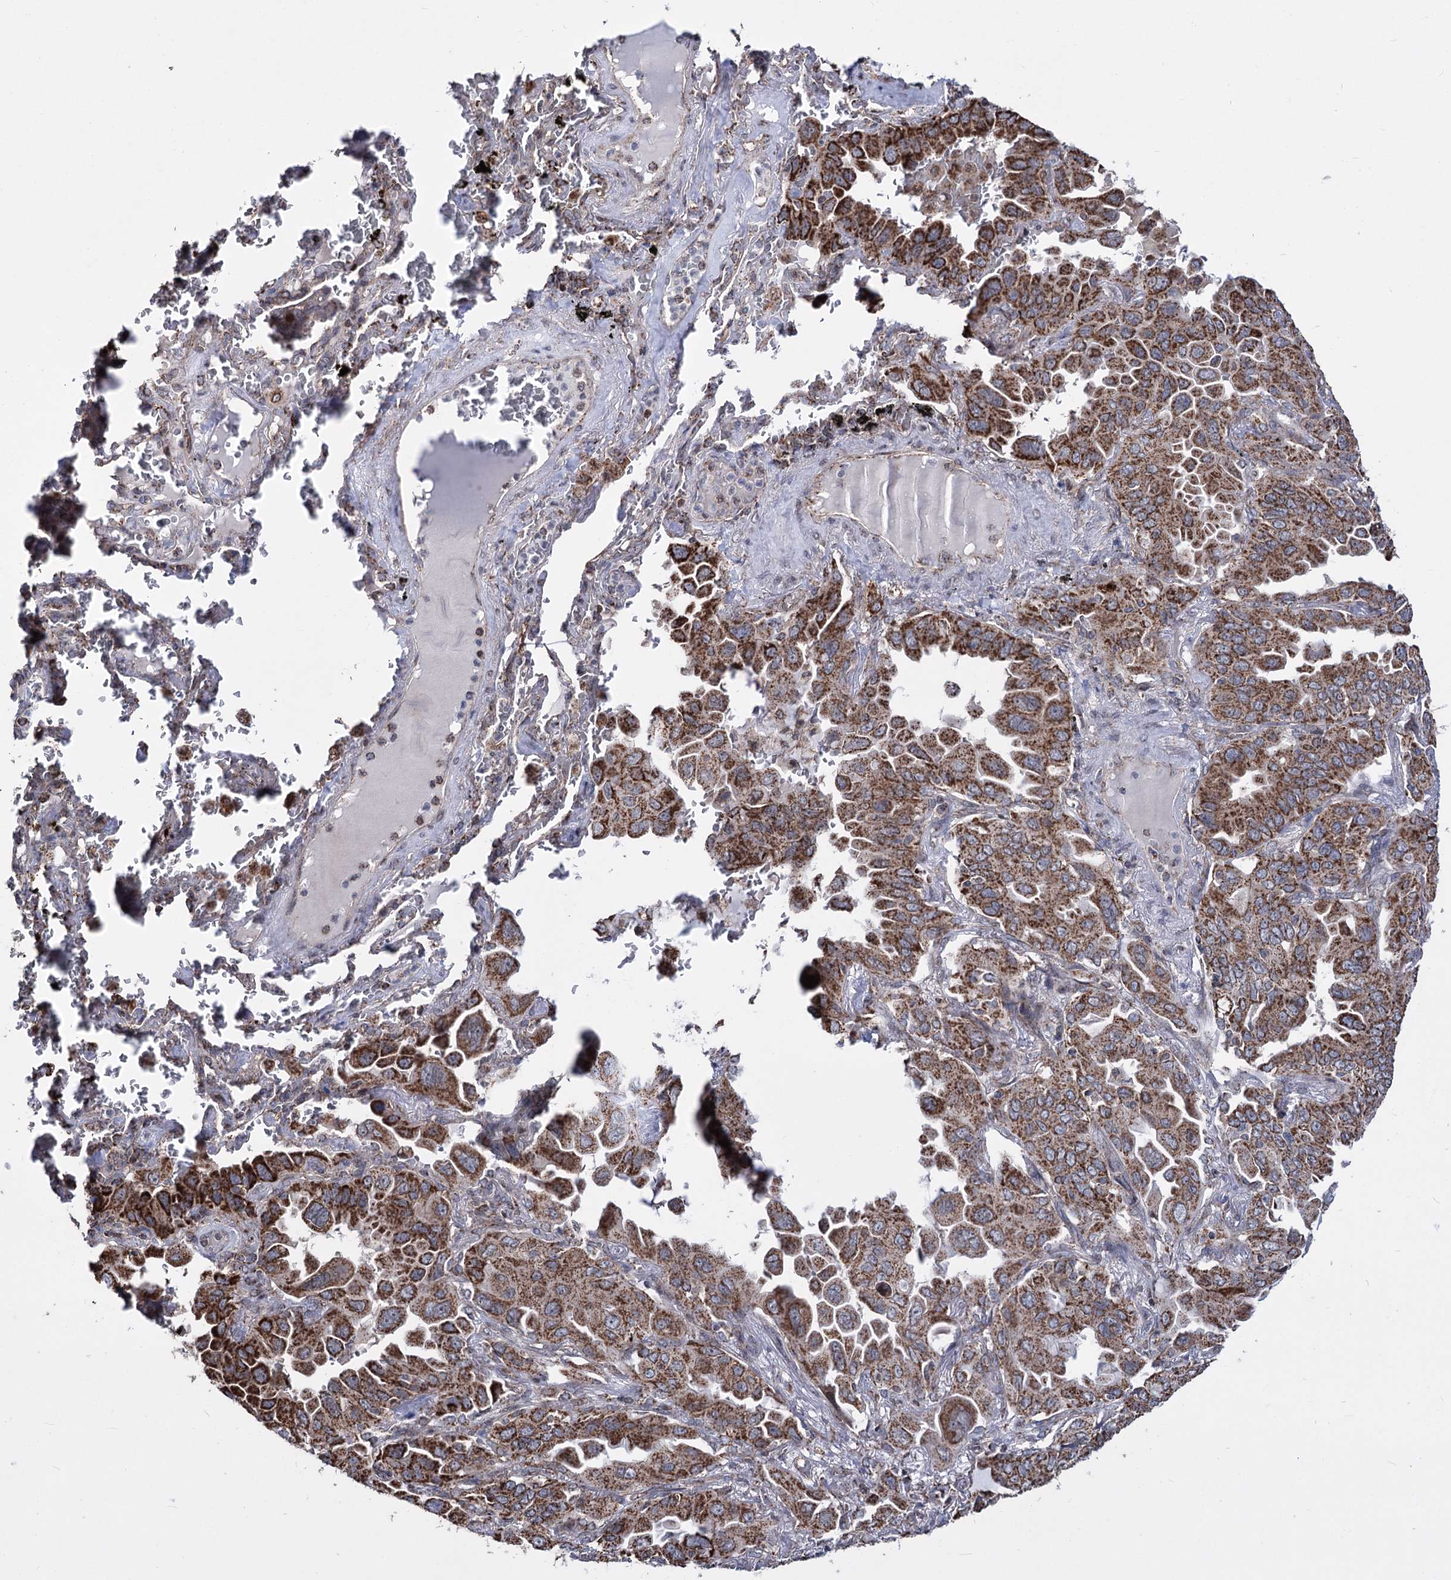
{"staining": {"intensity": "moderate", "quantity": ">75%", "location": "cytoplasmic/membranous"}, "tissue": "lung cancer", "cell_type": "Tumor cells", "image_type": "cancer", "snomed": [{"axis": "morphology", "description": "Adenocarcinoma, NOS"}, {"axis": "topography", "description": "Lung"}], "caption": "Brown immunohistochemical staining in lung cancer (adenocarcinoma) displays moderate cytoplasmic/membranous expression in about >75% of tumor cells. (DAB (3,3'-diaminobenzidine) IHC with brightfield microscopy, high magnification).", "gene": "CREB3L4", "patient": {"sex": "male", "age": 64}}